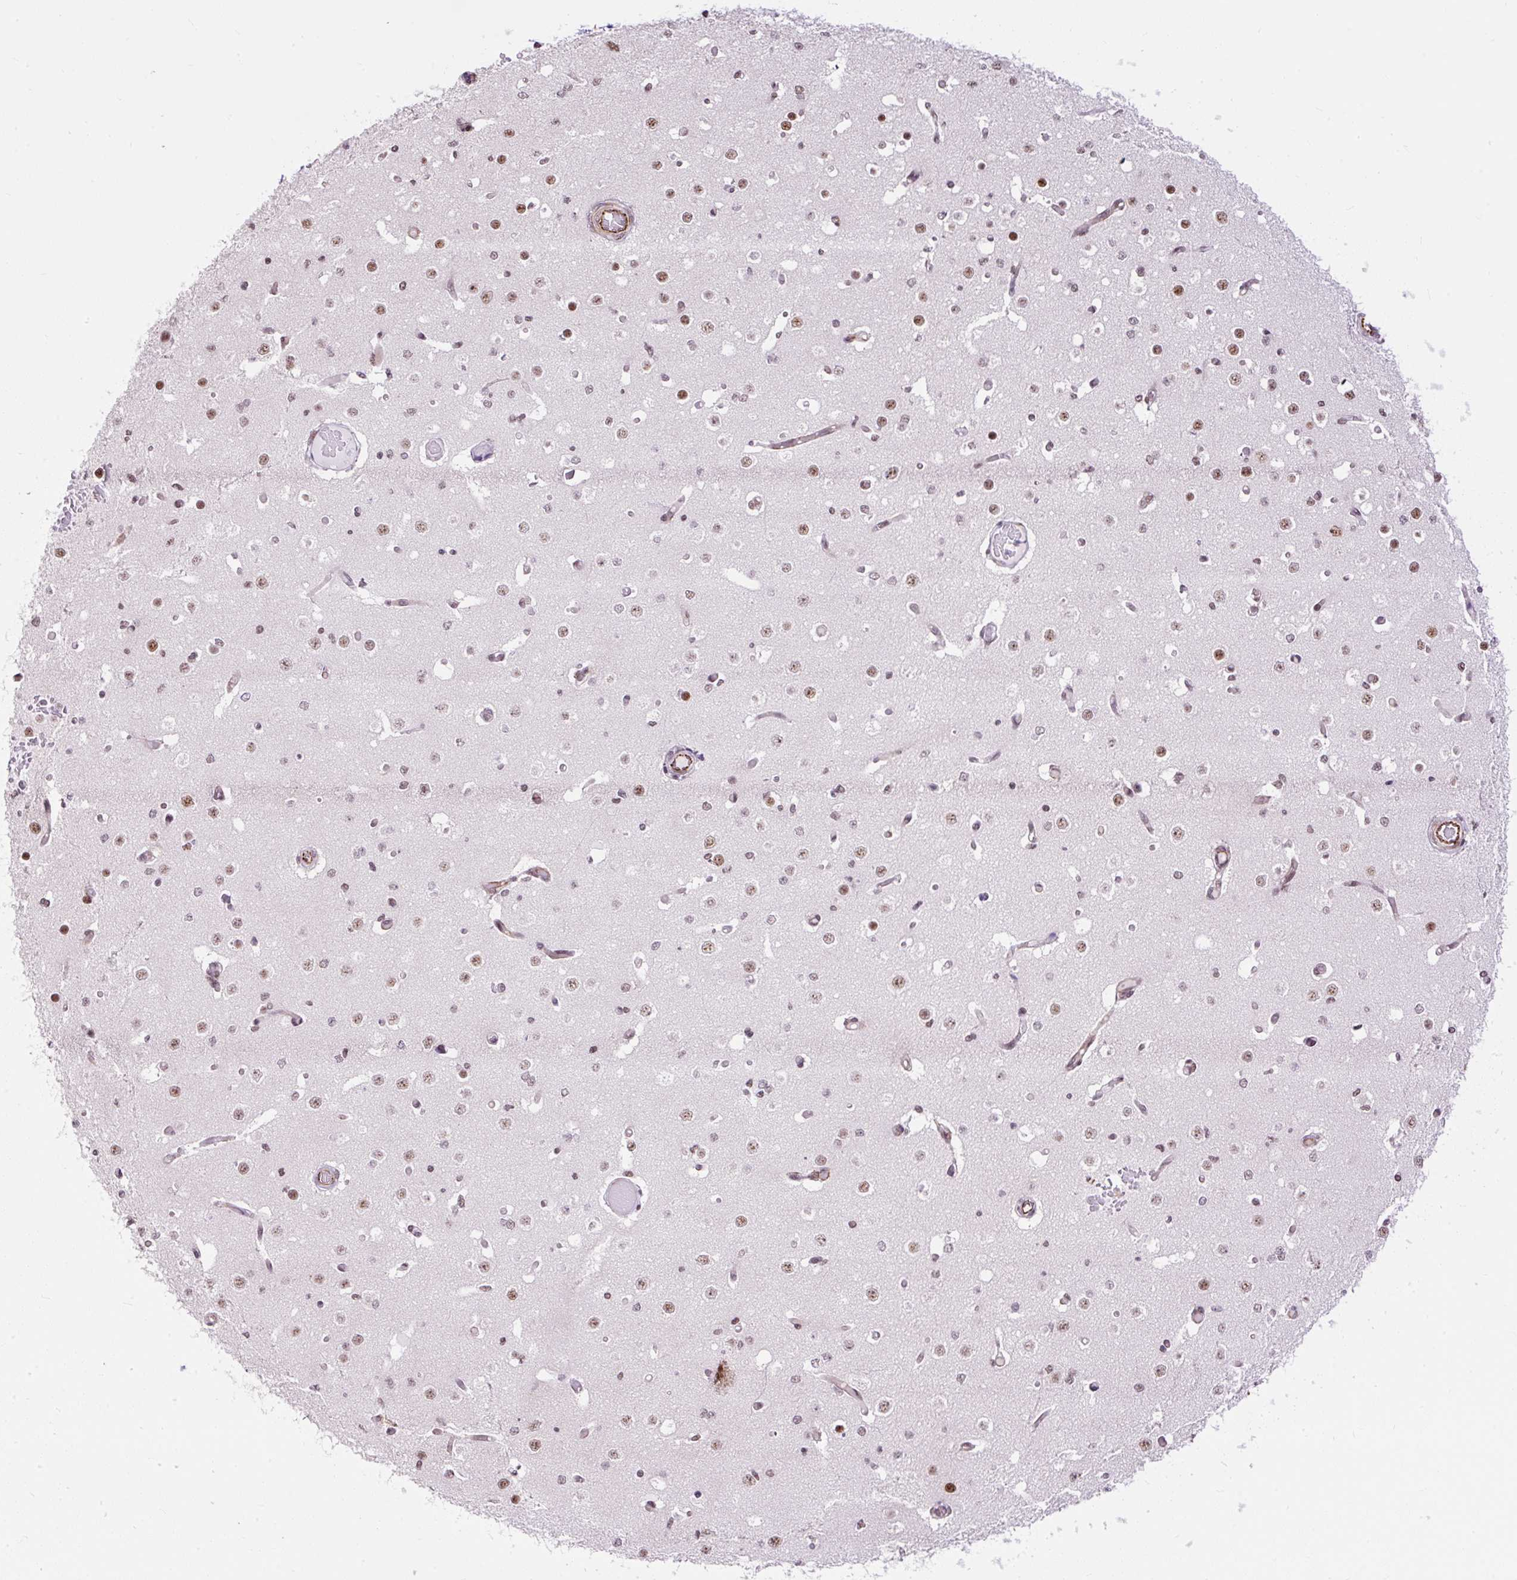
{"staining": {"intensity": "moderate", "quantity": ">75%", "location": "nuclear"}, "tissue": "cerebral cortex", "cell_type": "Endothelial cells", "image_type": "normal", "snomed": [{"axis": "morphology", "description": "Normal tissue, NOS"}, {"axis": "morphology", "description": "Inflammation, NOS"}, {"axis": "topography", "description": "Cerebral cortex"}], "caption": "Immunohistochemical staining of unremarkable human cerebral cortex reveals medium levels of moderate nuclear positivity in about >75% of endothelial cells.", "gene": "FMC1", "patient": {"sex": "male", "age": 6}}